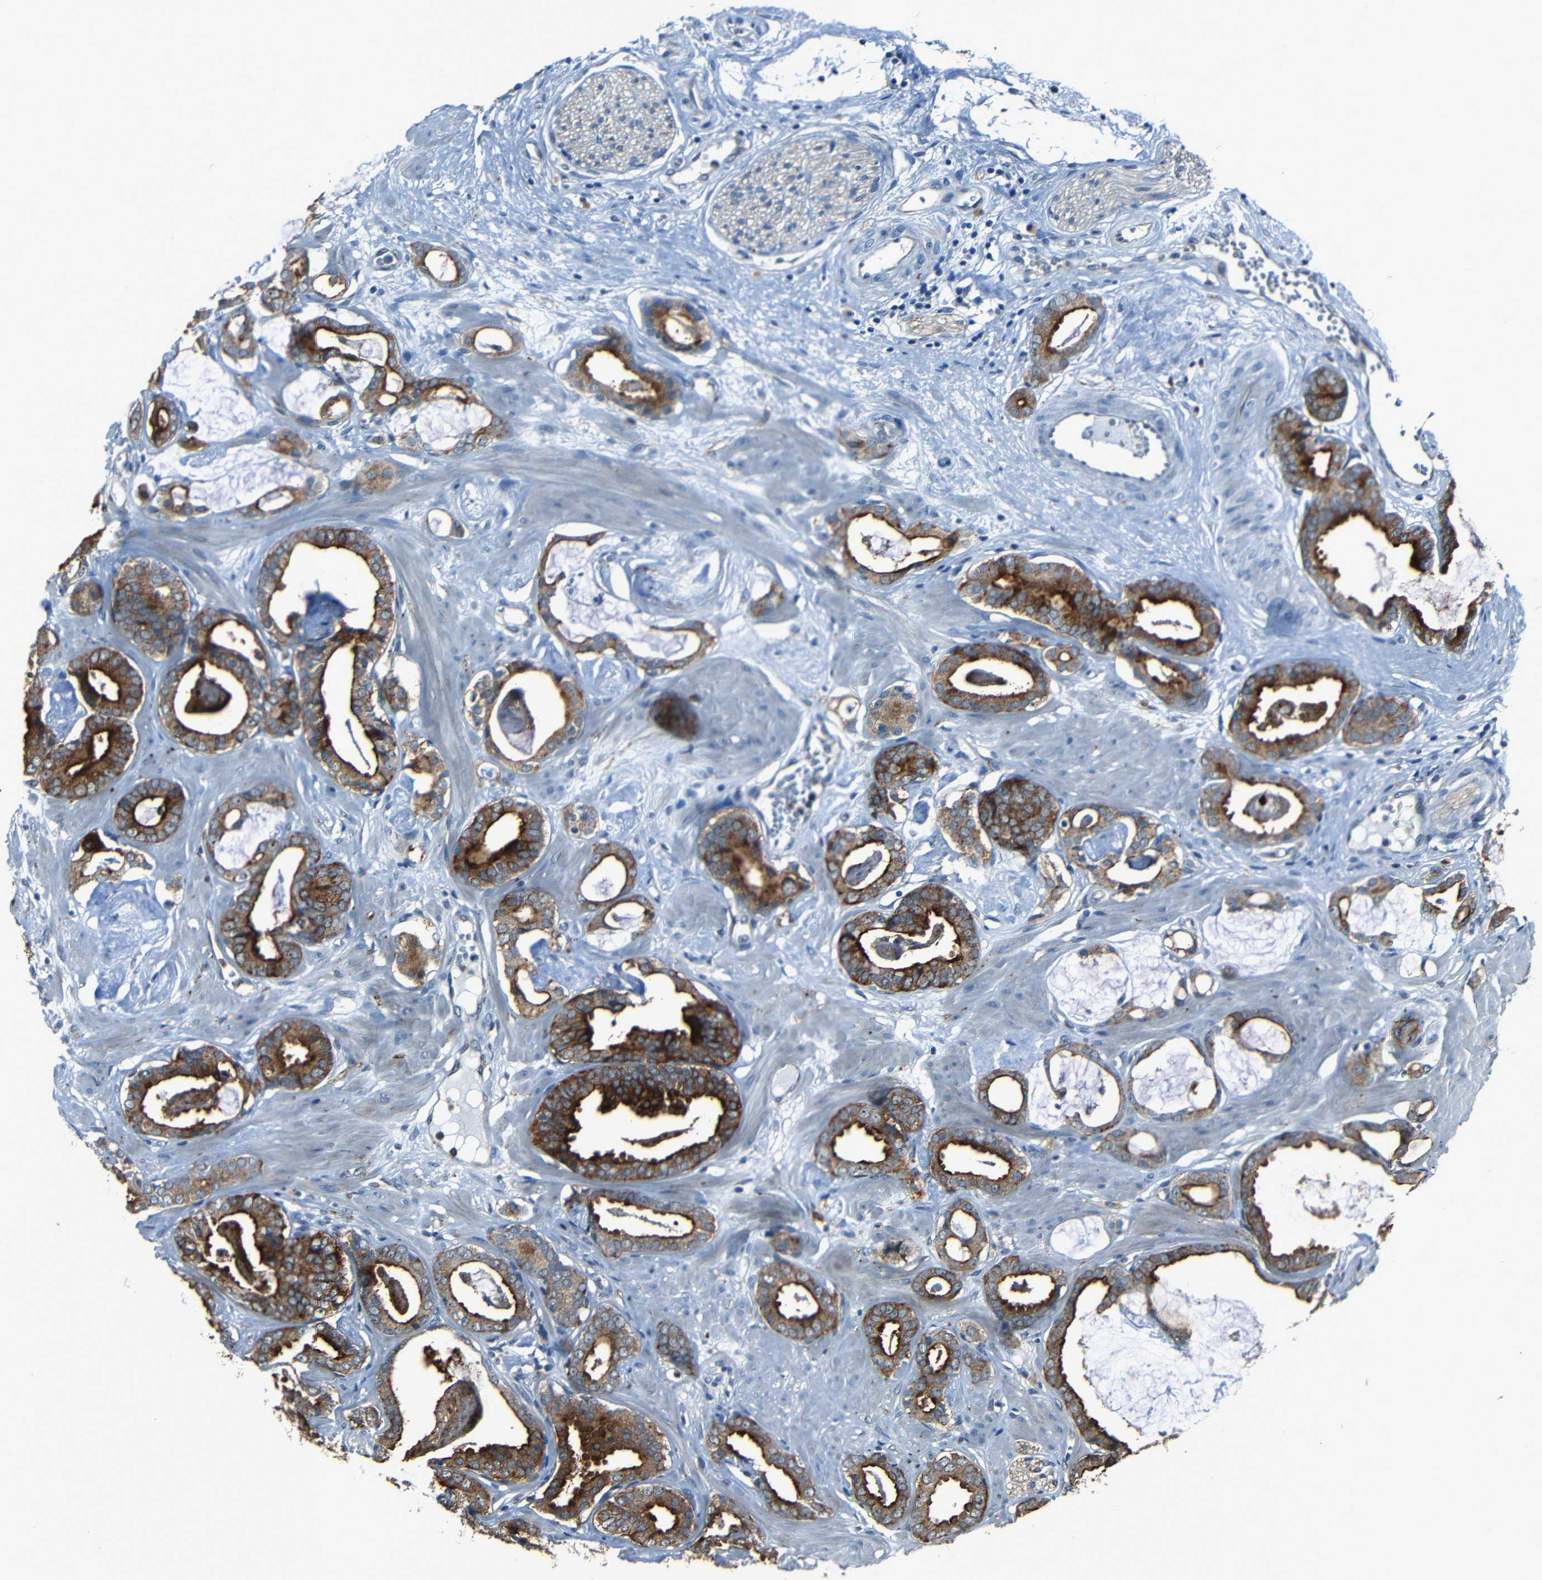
{"staining": {"intensity": "strong", "quantity": ">75%", "location": "cytoplasmic/membranous"}, "tissue": "prostate cancer", "cell_type": "Tumor cells", "image_type": "cancer", "snomed": [{"axis": "morphology", "description": "Adenocarcinoma, Low grade"}, {"axis": "topography", "description": "Prostate"}], "caption": "A brown stain shows strong cytoplasmic/membranous staining of a protein in human prostate cancer tumor cells.", "gene": "DNAJC5", "patient": {"sex": "male", "age": 53}}